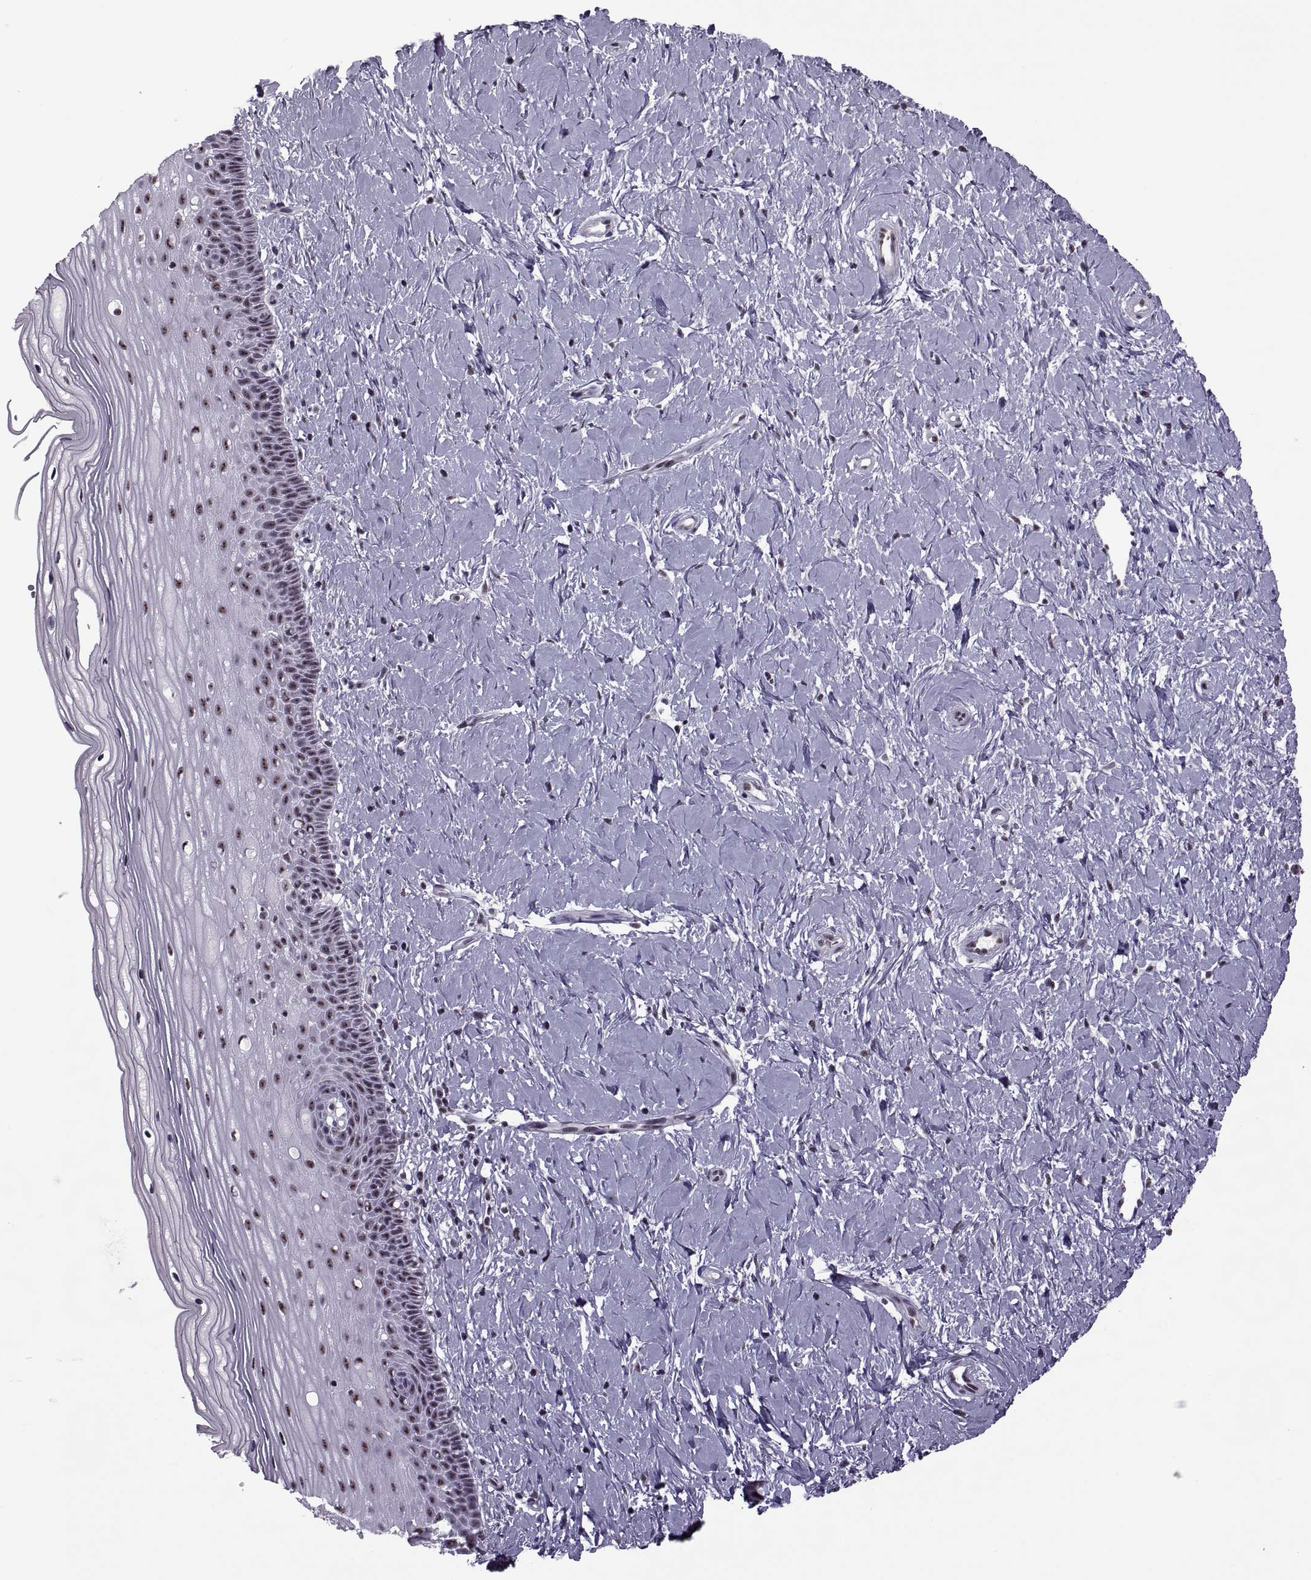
{"staining": {"intensity": "negative", "quantity": "none", "location": "none"}, "tissue": "cervix", "cell_type": "Glandular cells", "image_type": "normal", "snomed": [{"axis": "morphology", "description": "Normal tissue, NOS"}, {"axis": "topography", "description": "Cervix"}], "caption": "This micrograph is of unremarkable cervix stained with immunohistochemistry (IHC) to label a protein in brown with the nuclei are counter-stained blue. There is no expression in glandular cells. Brightfield microscopy of IHC stained with DAB (brown) and hematoxylin (blue), captured at high magnification.", "gene": "MAGEA4", "patient": {"sex": "female", "age": 37}}